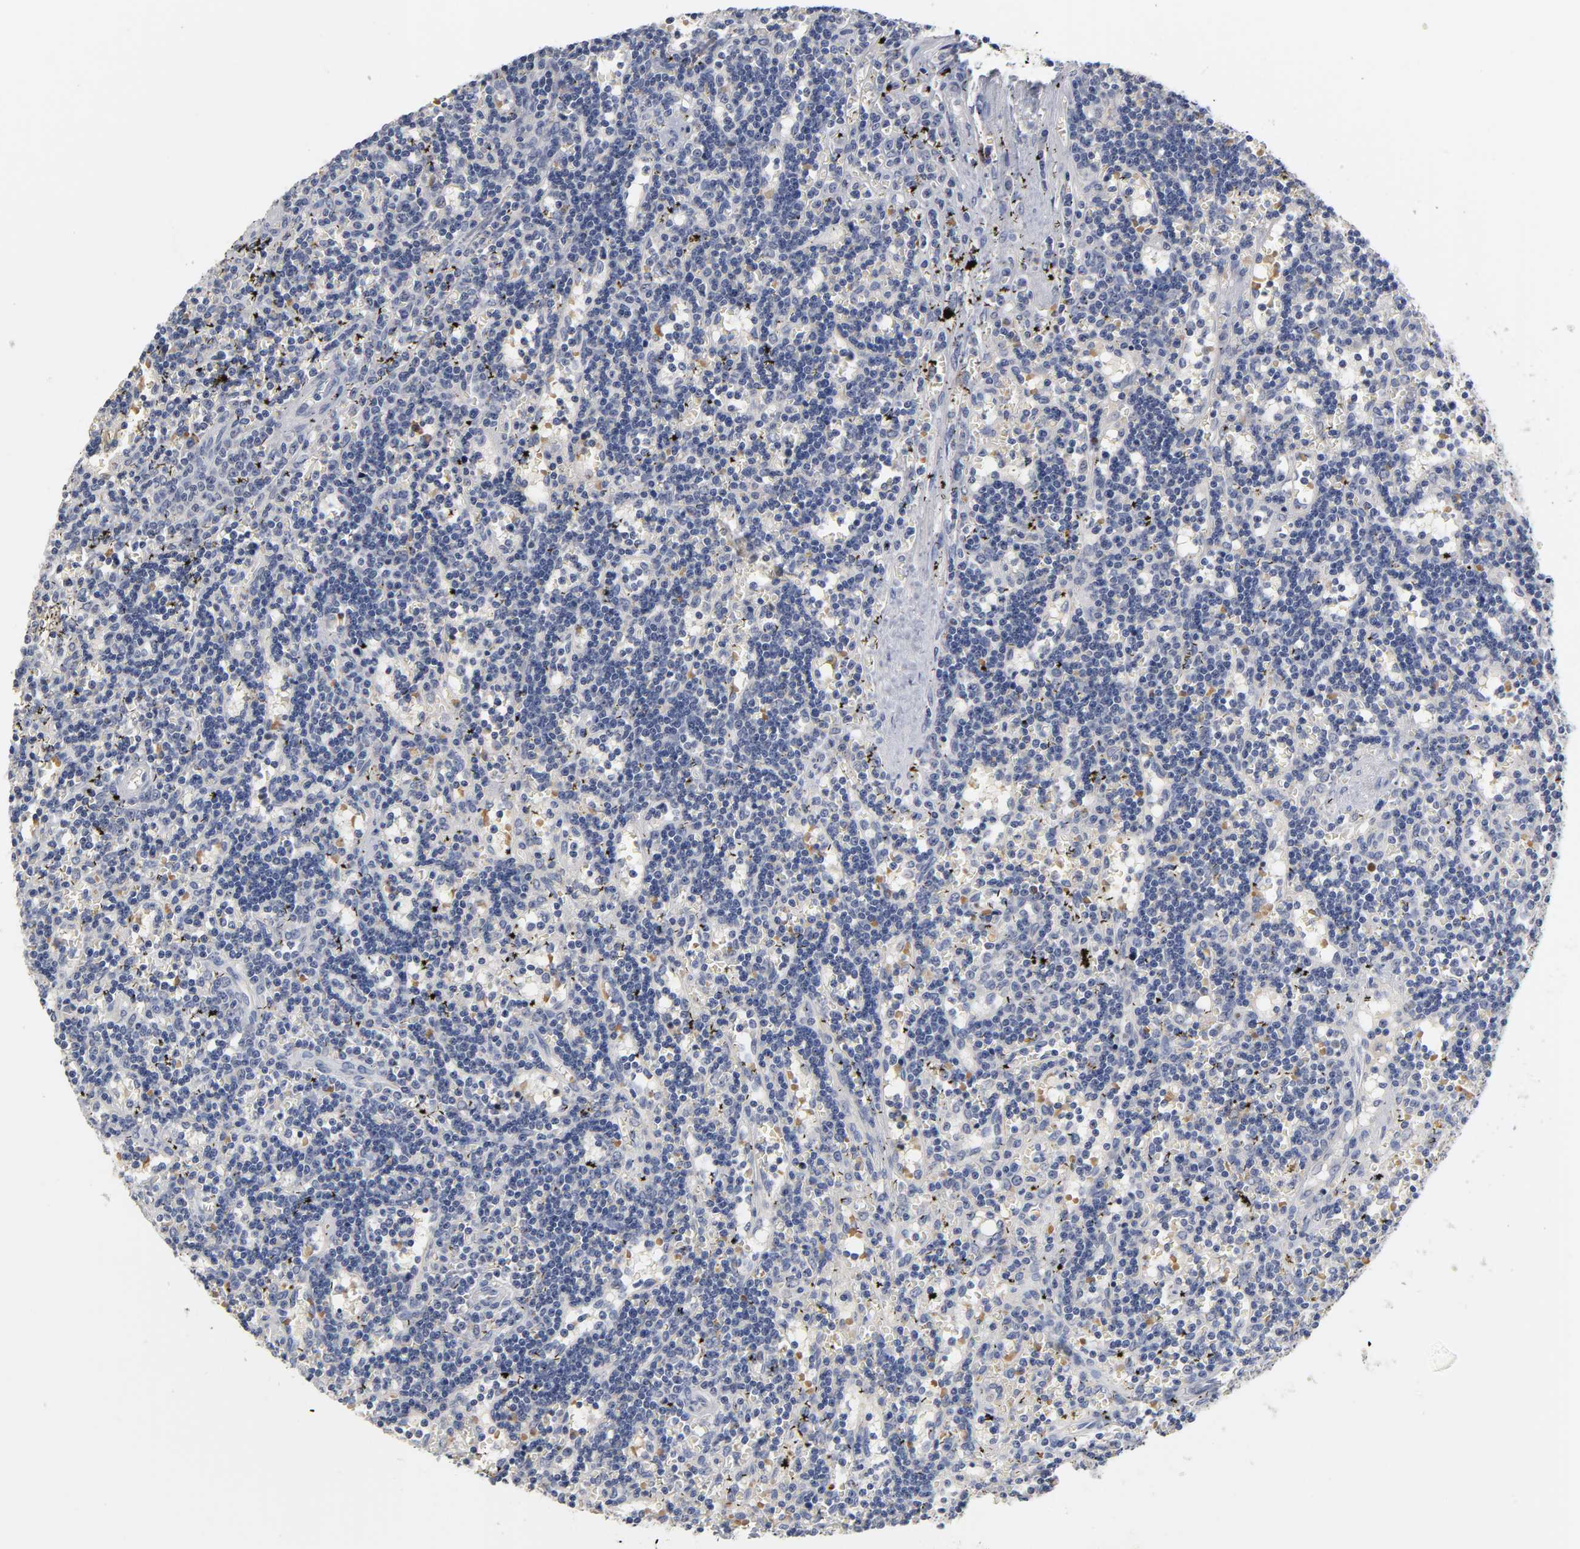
{"staining": {"intensity": "negative", "quantity": "none", "location": "none"}, "tissue": "lymphoma", "cell_type": "Tumor cells", "image_type": "cancer", "snomed": [{"axis": "morphology", "description": "Malignant lymphoma, non-Hodgkin's type, Low grade"}, {"axis": "topography", "description": "Spleen"}], "caption": "DAB (3,3'-diaminobenzidine) immunohistochemical staining of human low-grade malignant lymphoma, non-Hodgkin's type shows no significant staining in tumor cells.", "gene": "OVOL1", "patient": {"sex": "male", "age": 60}}